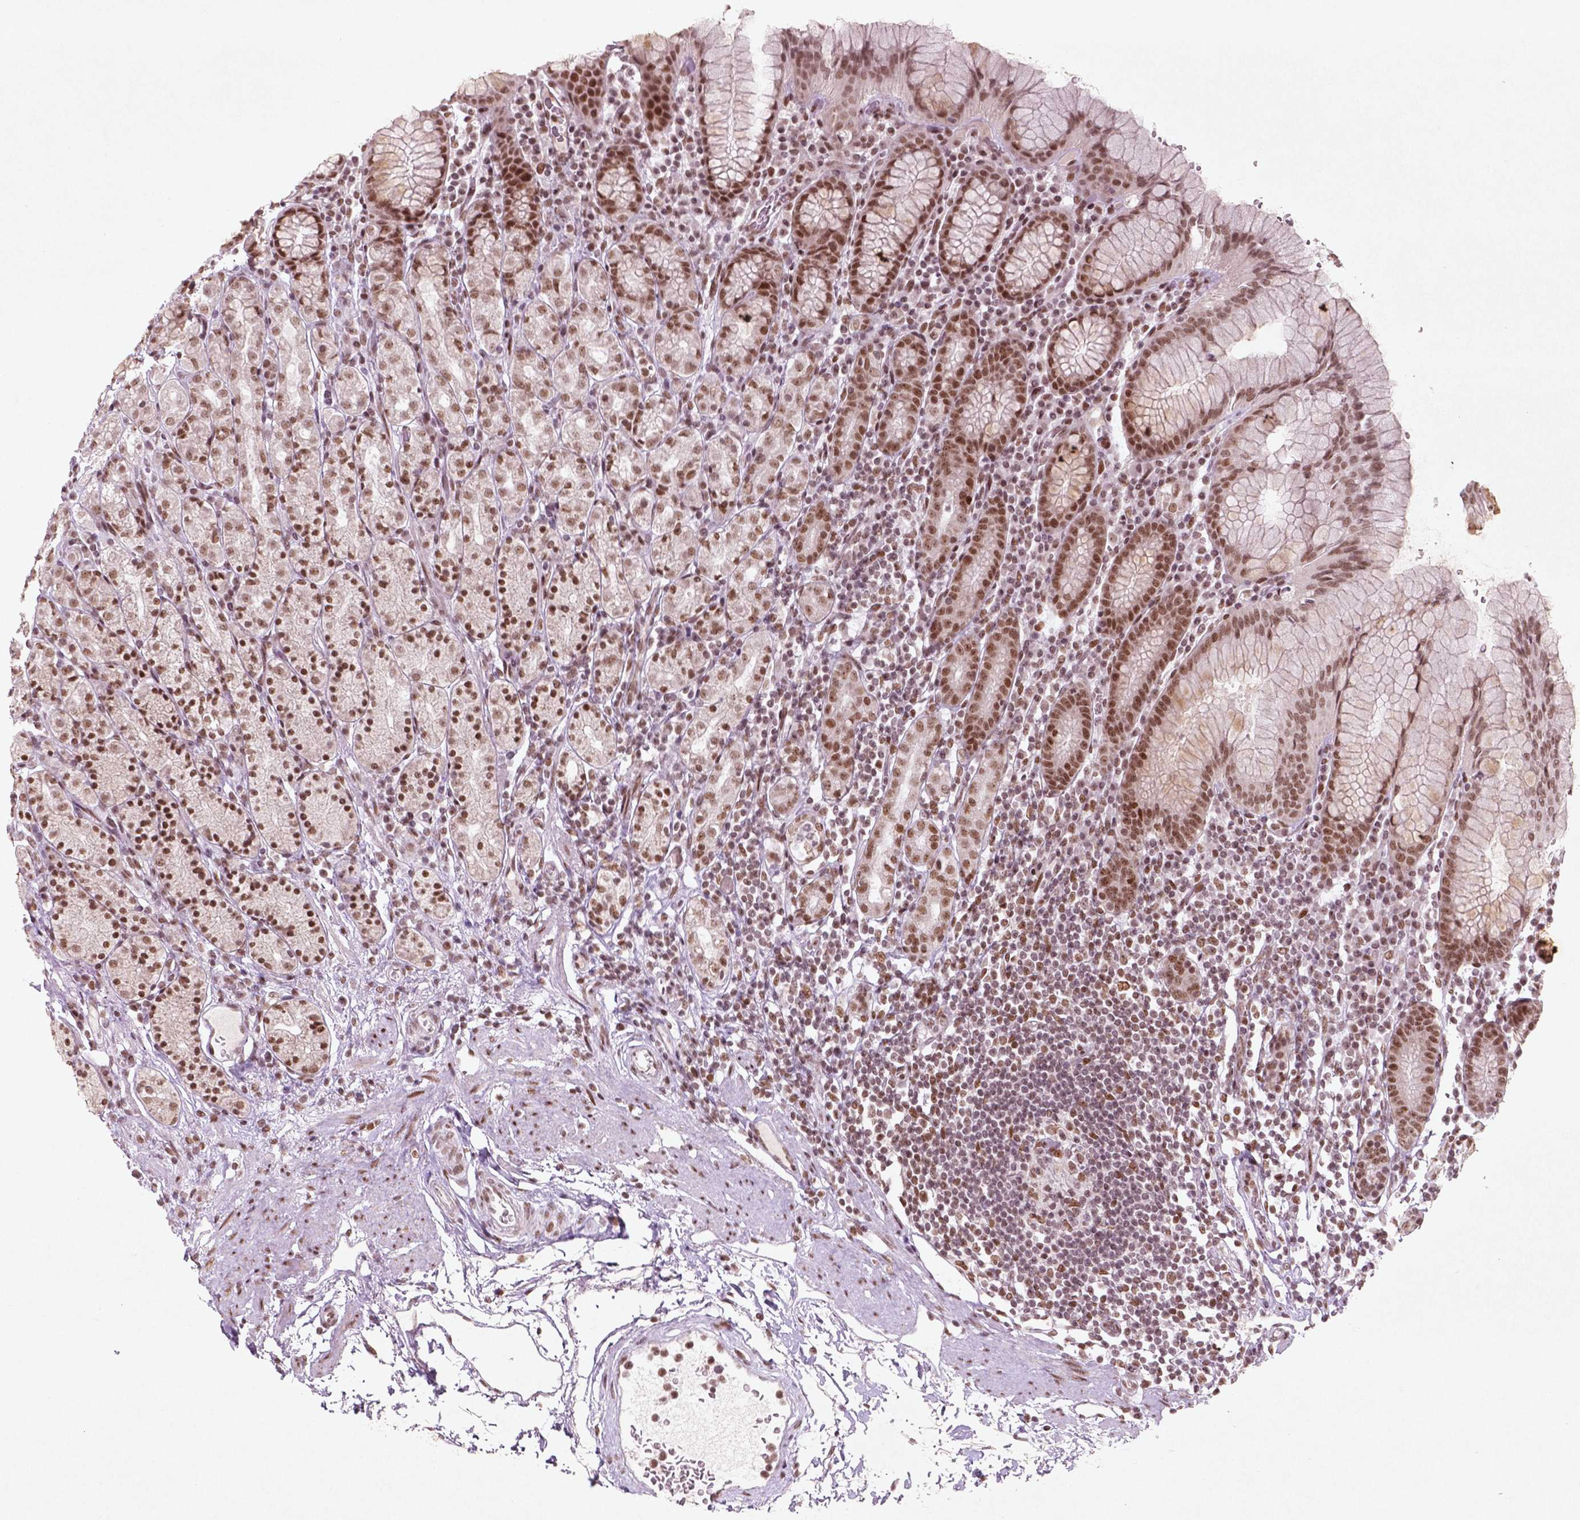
{"staining": {"intensity": "moderate", "quantity": ">75%", "location": "nuclear"}, "tissue": "stomach", "cell_type": "Glandular cells", "image_type": "normal", "snomed": [{"axis": "morphology", "description": "Normal tissue, NOS"}, {"axis": "topography", "description": "Stomach, upper"}, {"axis": "topography", "description": "Stomach"}], "caption": "A brown stain shows moderate nuclear expression of a protein in glandular cells of normal stomach. Using DAB (3,3'-diaminobenzidine) (brown) and hematoxylin (blue) stains, captured at high magnification using brightfield microscopy.", "gene": "HMG20B", "patient": {"sex": "male", "age": 62}}